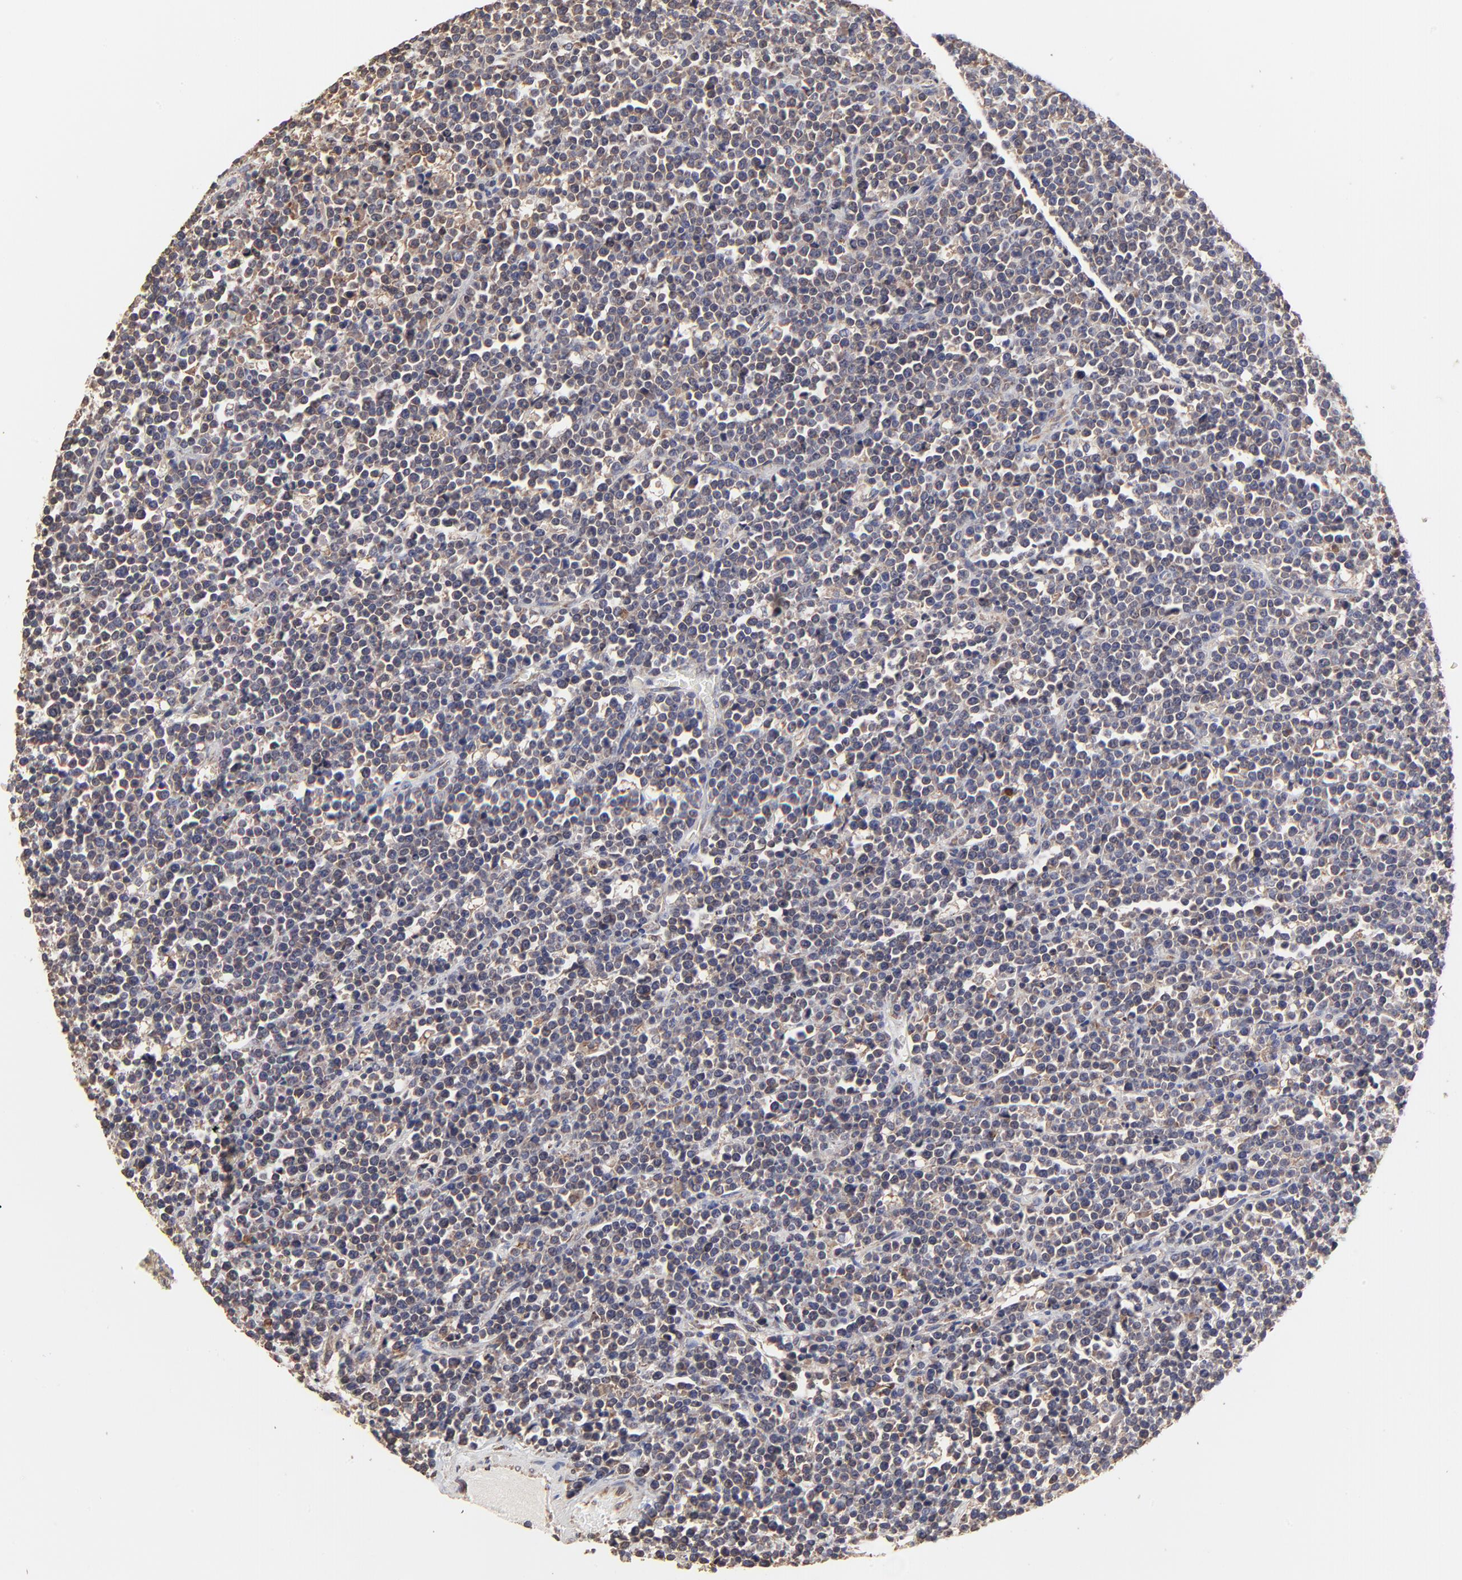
{"staining": {"intensity": "weak", "quantity": "25%-75%", "location": "cytoplasmic/membranous"}, "tissue": "lymphoma", "cell_type": "Tumor cells", "image_type": "cancer", "snomed": [{"axis": "morphology", "description": "Malignant lymphoma, non-Hodgkin's type, High grade"}, {"axis": "topography", "description": "Ovary"}], "caption": "A histopathology image showing weak cytoplasmic/membranous staining in approximately 25%-75% of tumor cells in high-grade malignant lymphoma, non-Hodgkin's type, as visualized by brown immunohistochemical staining.", "gene": "ELP2", "patient": {"sex": "female", "age": 56}}